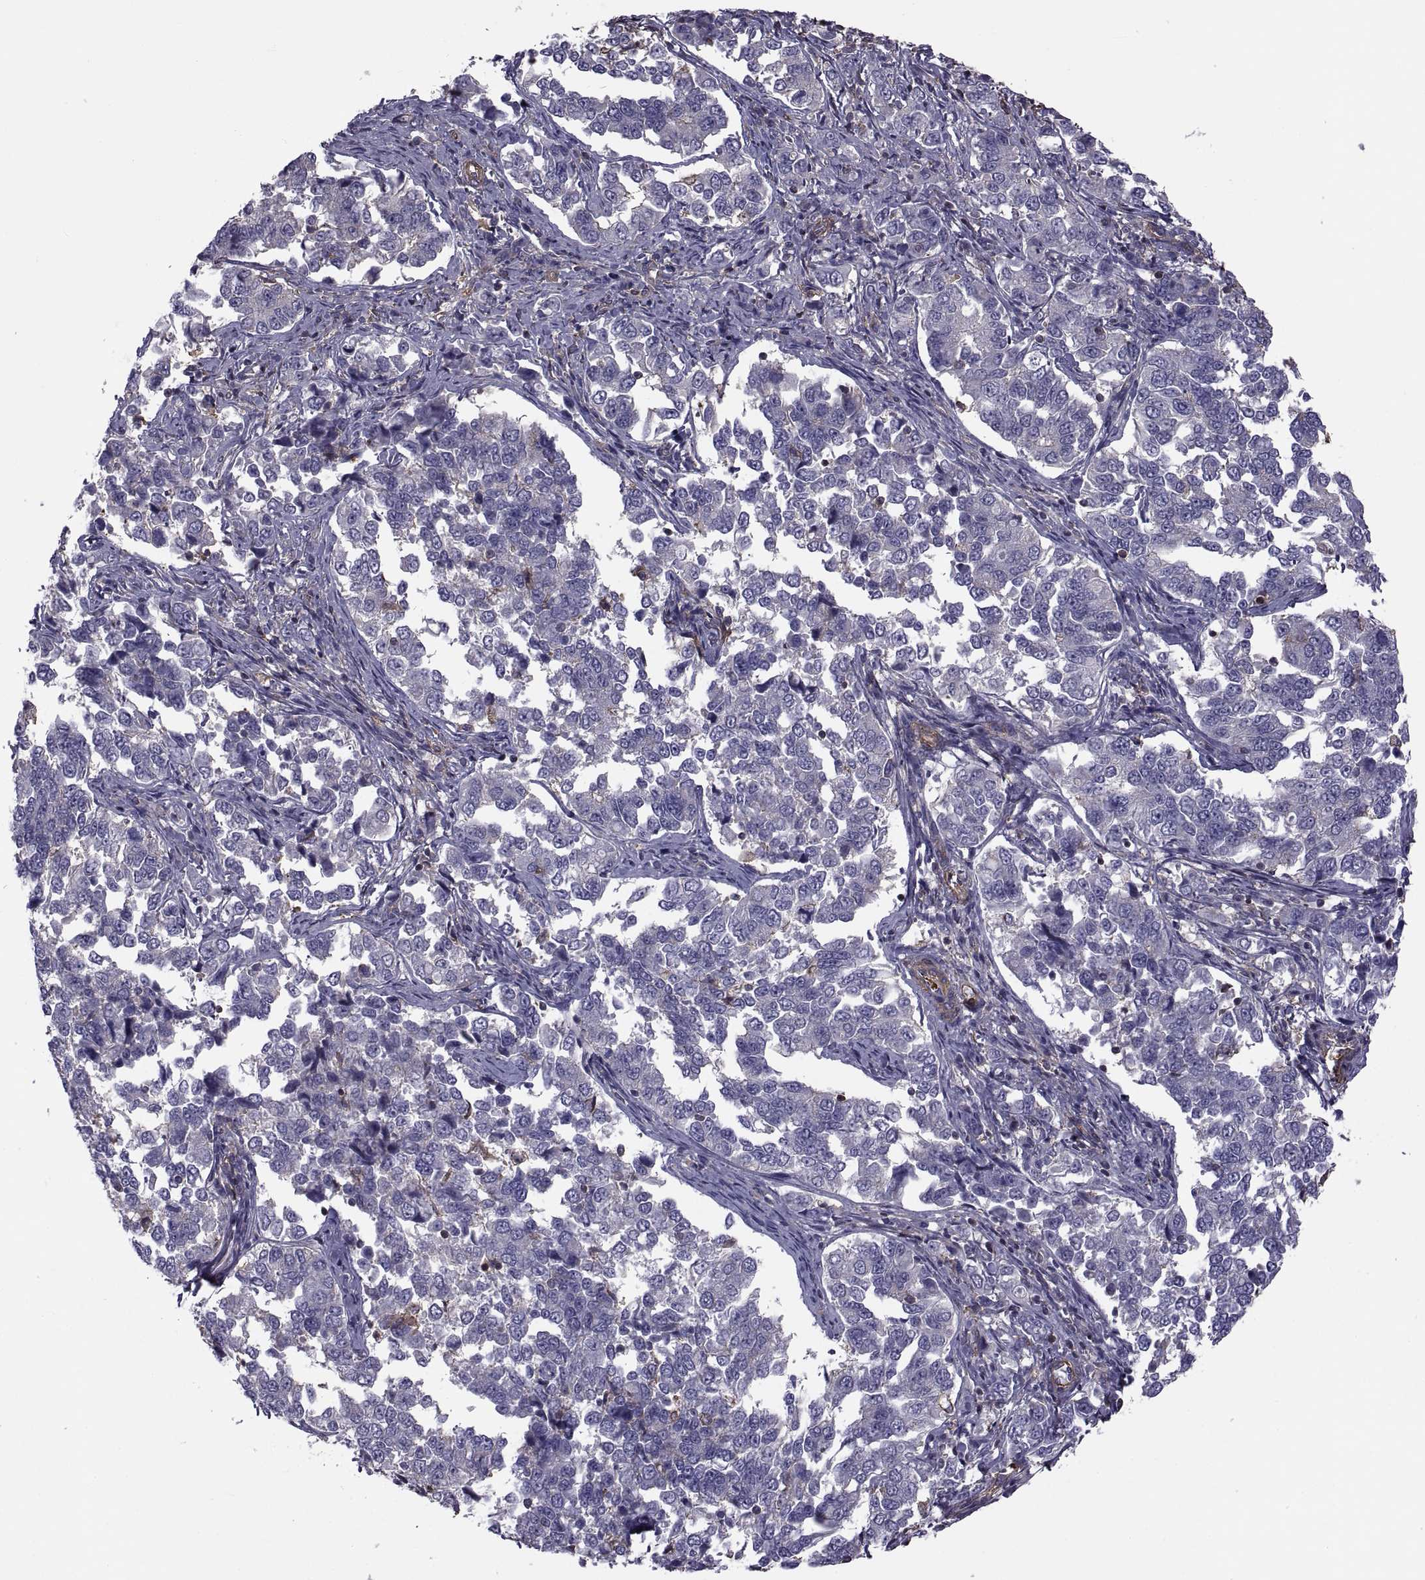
{"staining": {"intensity": "negative", "quantity": "none", "location": "none"}, "tissue": "endometrial cancer", "cell_type": "Tumor cells", "image_type": "cancer", "snomed": [{"axis": "morphology", "description": "Adenocarcinoma, NOS"}, {"axis": "topography", "description": "Endometrium"}], "caption": "Tumor cells are negative for brown protein staining in endometrial adenocarcinoma. The staining is performed using DAB (3,3'-diaminobenzidine) brown chromogen with nuclei counter-stained in using hematoxylin.", "gene": "MYH9", "patient": {"sex": "female", "age": 43}}